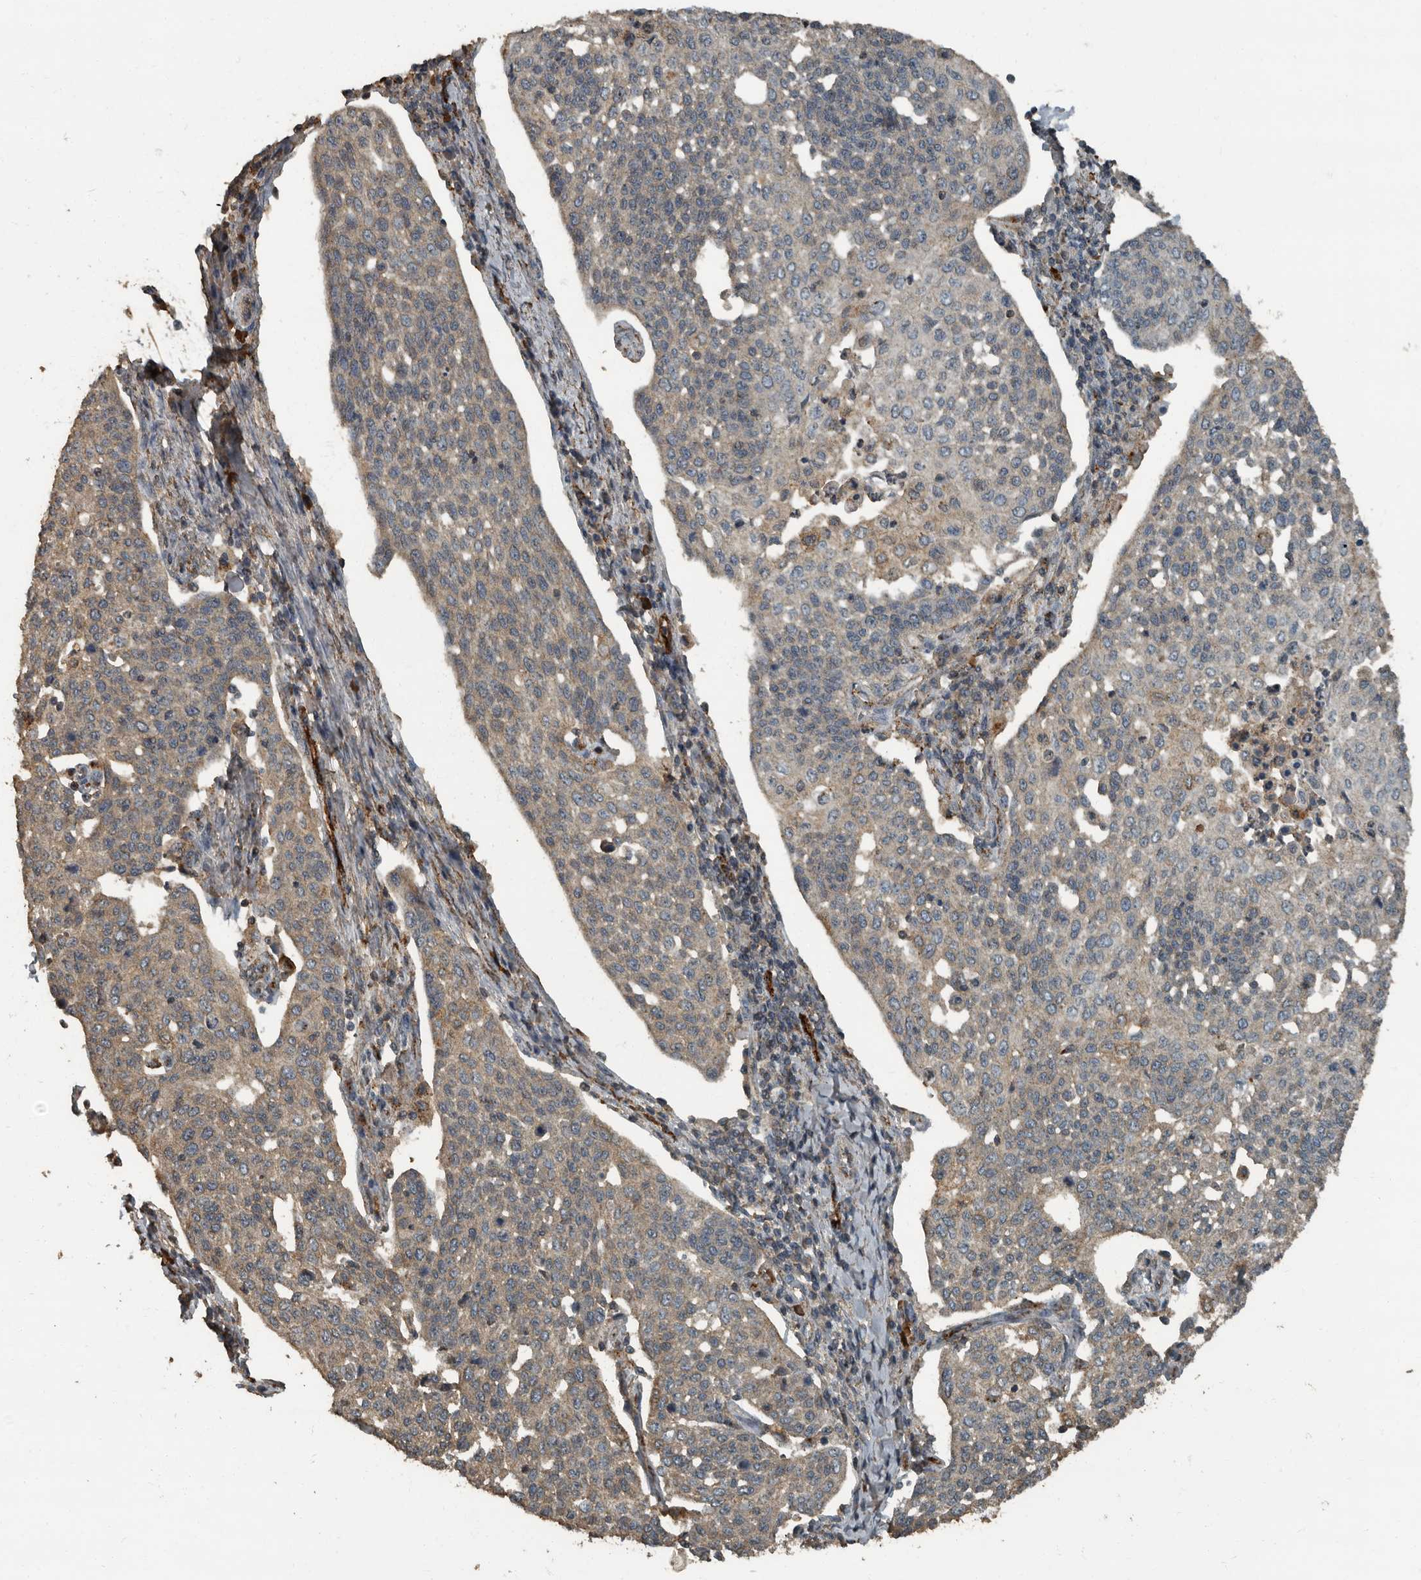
{"staining": {"intensity": "weak", "quantity": "<25%", "location": "cytoplasmic/membranous"}, "tissue": "cervical cancer", "cell_type": "Tumor cells", "image_type": "cancer", "snomed": [{"axis": "morphology", "description": "Squamous cell carcinoma, NOS"}, {"axis": "topography", "description": "Cervix"}], "caption": "This histopathology image is of cervical cancer stained with IHC to label a protein in brown with the nuclei are counter-stained blue. There is no expression in tumor cells.", "gene": "IL15RA", "patient": {"sex": "female", "age": 34}}